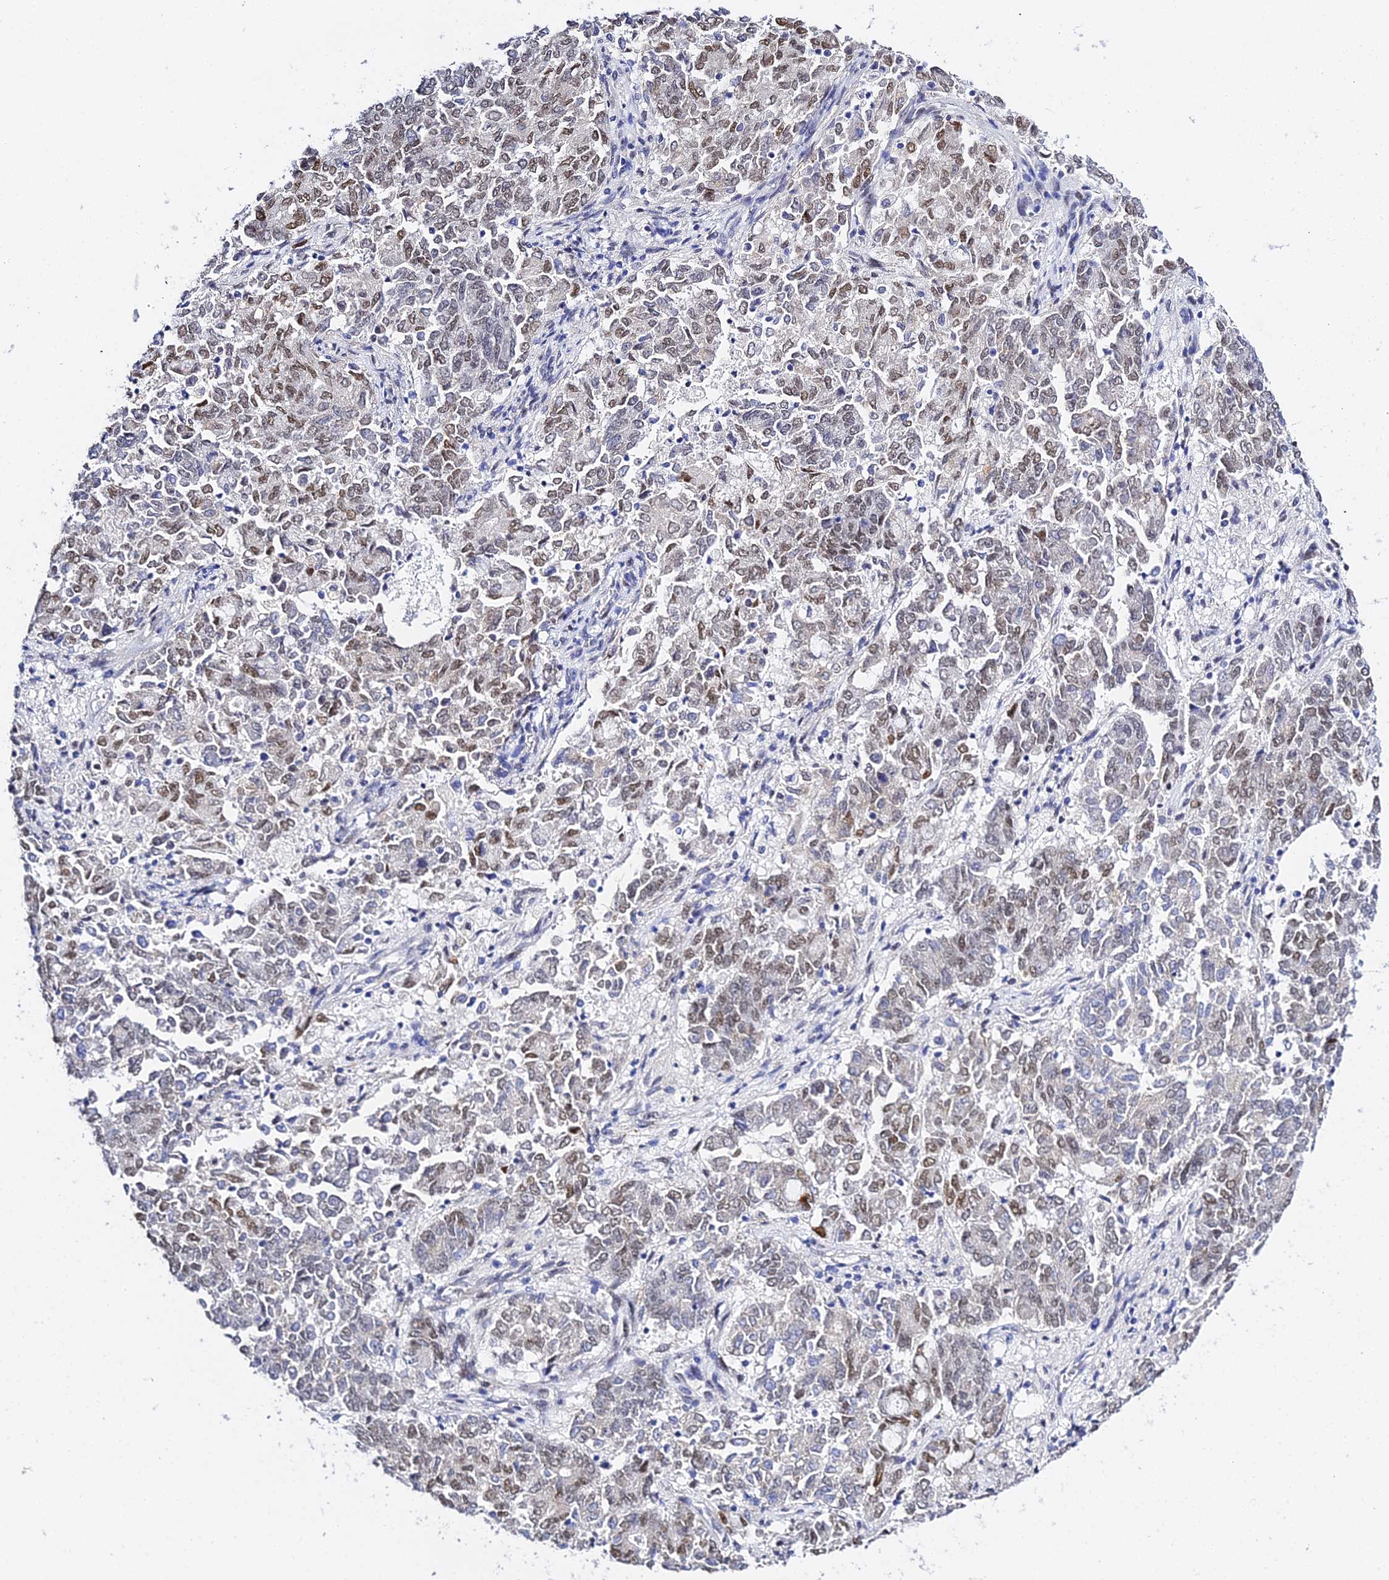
{"staining": {"intensity": "weak", "quantity": "25%-75%", "location": "nuclear"}, "tissue": "endometrial cancer", "cell_type": "Tumor cells", "image_type": "cancer", "snomed": [{"axis": "morphology", "description": "Adenocarcinoma, NOS"}, {"axis": "topography", "description": "Endometrium"}], "caption": "This histopathology image demonstrates immunohistochemistry staining of endometrial cancer (adenocarcinoma), with low weak nuclear staining in approximately 25%-75% of tumor cells.", "gene": "POFUT2", "patient": {"sex": "female", "age": 80}}